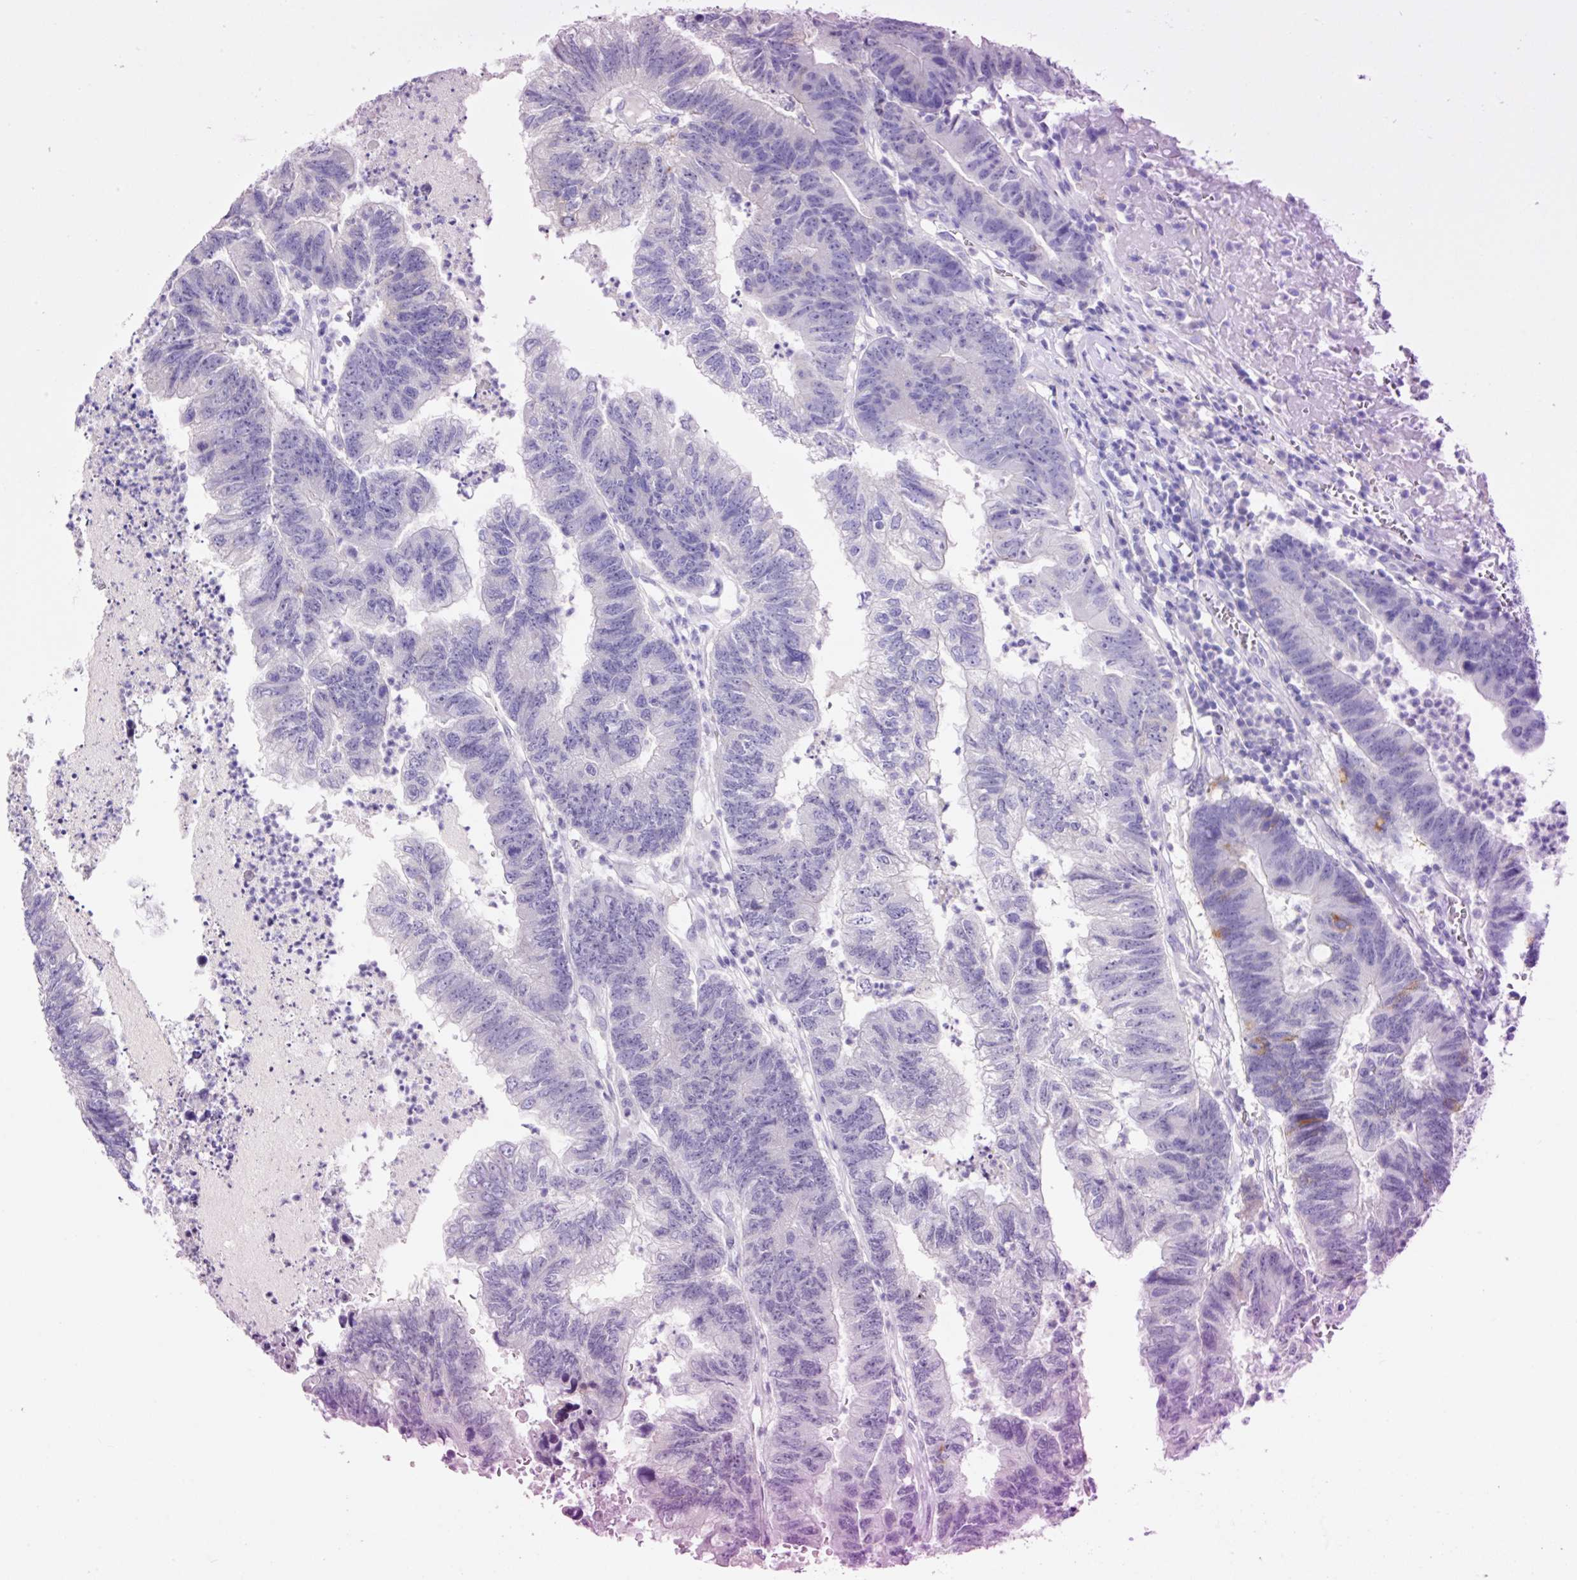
{"staining": {"intensity": "negative", "quantity": "none", "location": "none"}, "tissue": "colorectal cancer", "cell_type": "Tumor cells", "image_type": "cancer", "snomed": [{"axis": "morphology", "description": "Adenocarcinoma, NOS"}, {"axis": "topography", "description": "Colon"}], "caption": "Immunohistochemical staining of adenocarcinoma (colorectal) displays no significant positivity in tumor cells. Brightfield microscopy of immunohistochemistry stained with DAB (3,3'-diaminobenzidine) (brown) and hematoxylin (blue), captured at high magnification.", "gene": "SYP", "patient": {"sex": "female", "age": 48}}